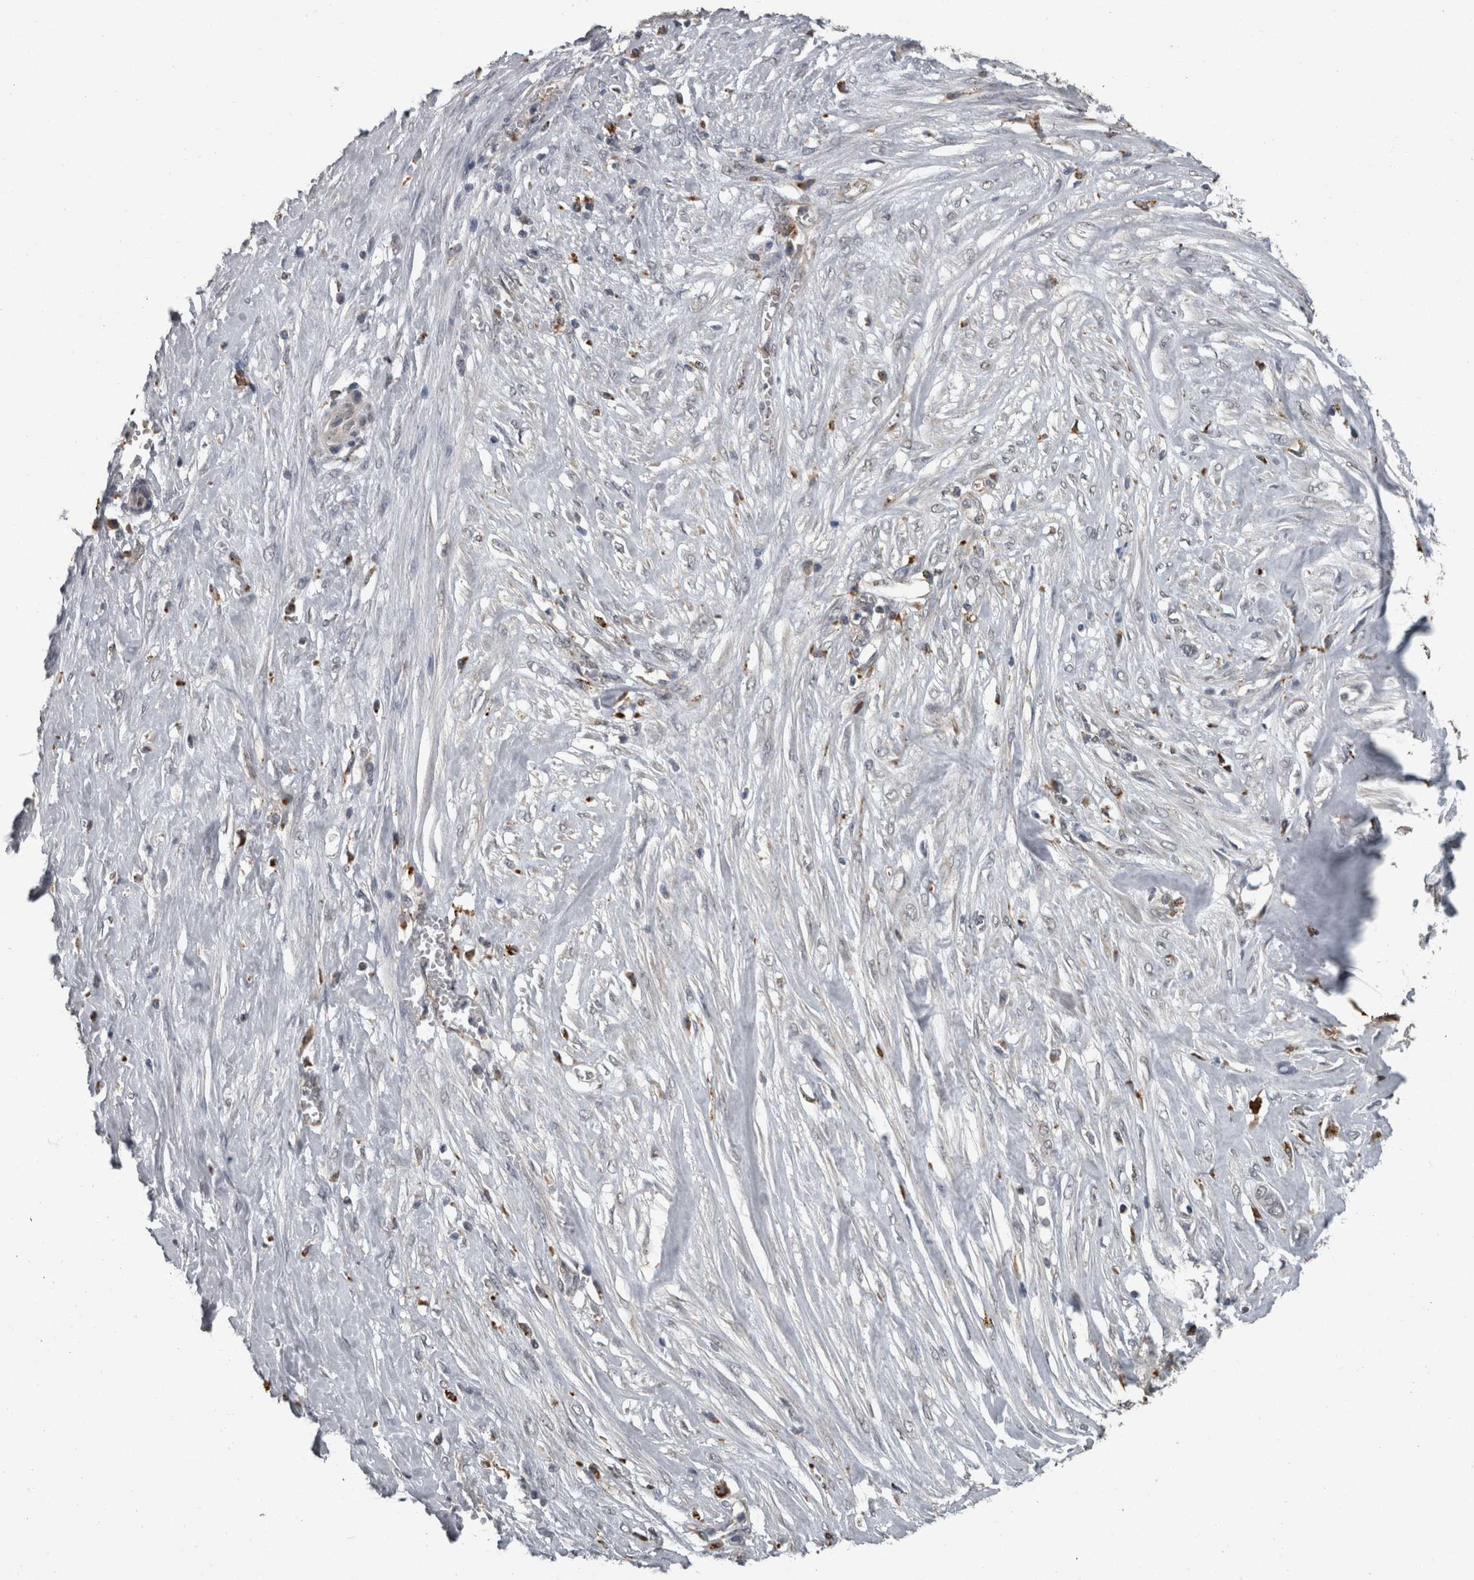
{"staining": {"intensity": "negative", "quantity": "none", "location": "none"}, "tissue": "ovarian cancer", "cell_type": "Tumor cells", "image_type": "cancer", "snomed": [{"axis": "morphology", "description": "Cystadenocarcinoma, mucinous, NOS"}, {"axis": "topography", "description": "Ovary"}], "caption": "The histopathology image reveals no staining of tumor cells in mucinous cystadenocarcinoma (ovarian).", "gene": "NAAA", "patient": {"sex": "female", "age": 80}}